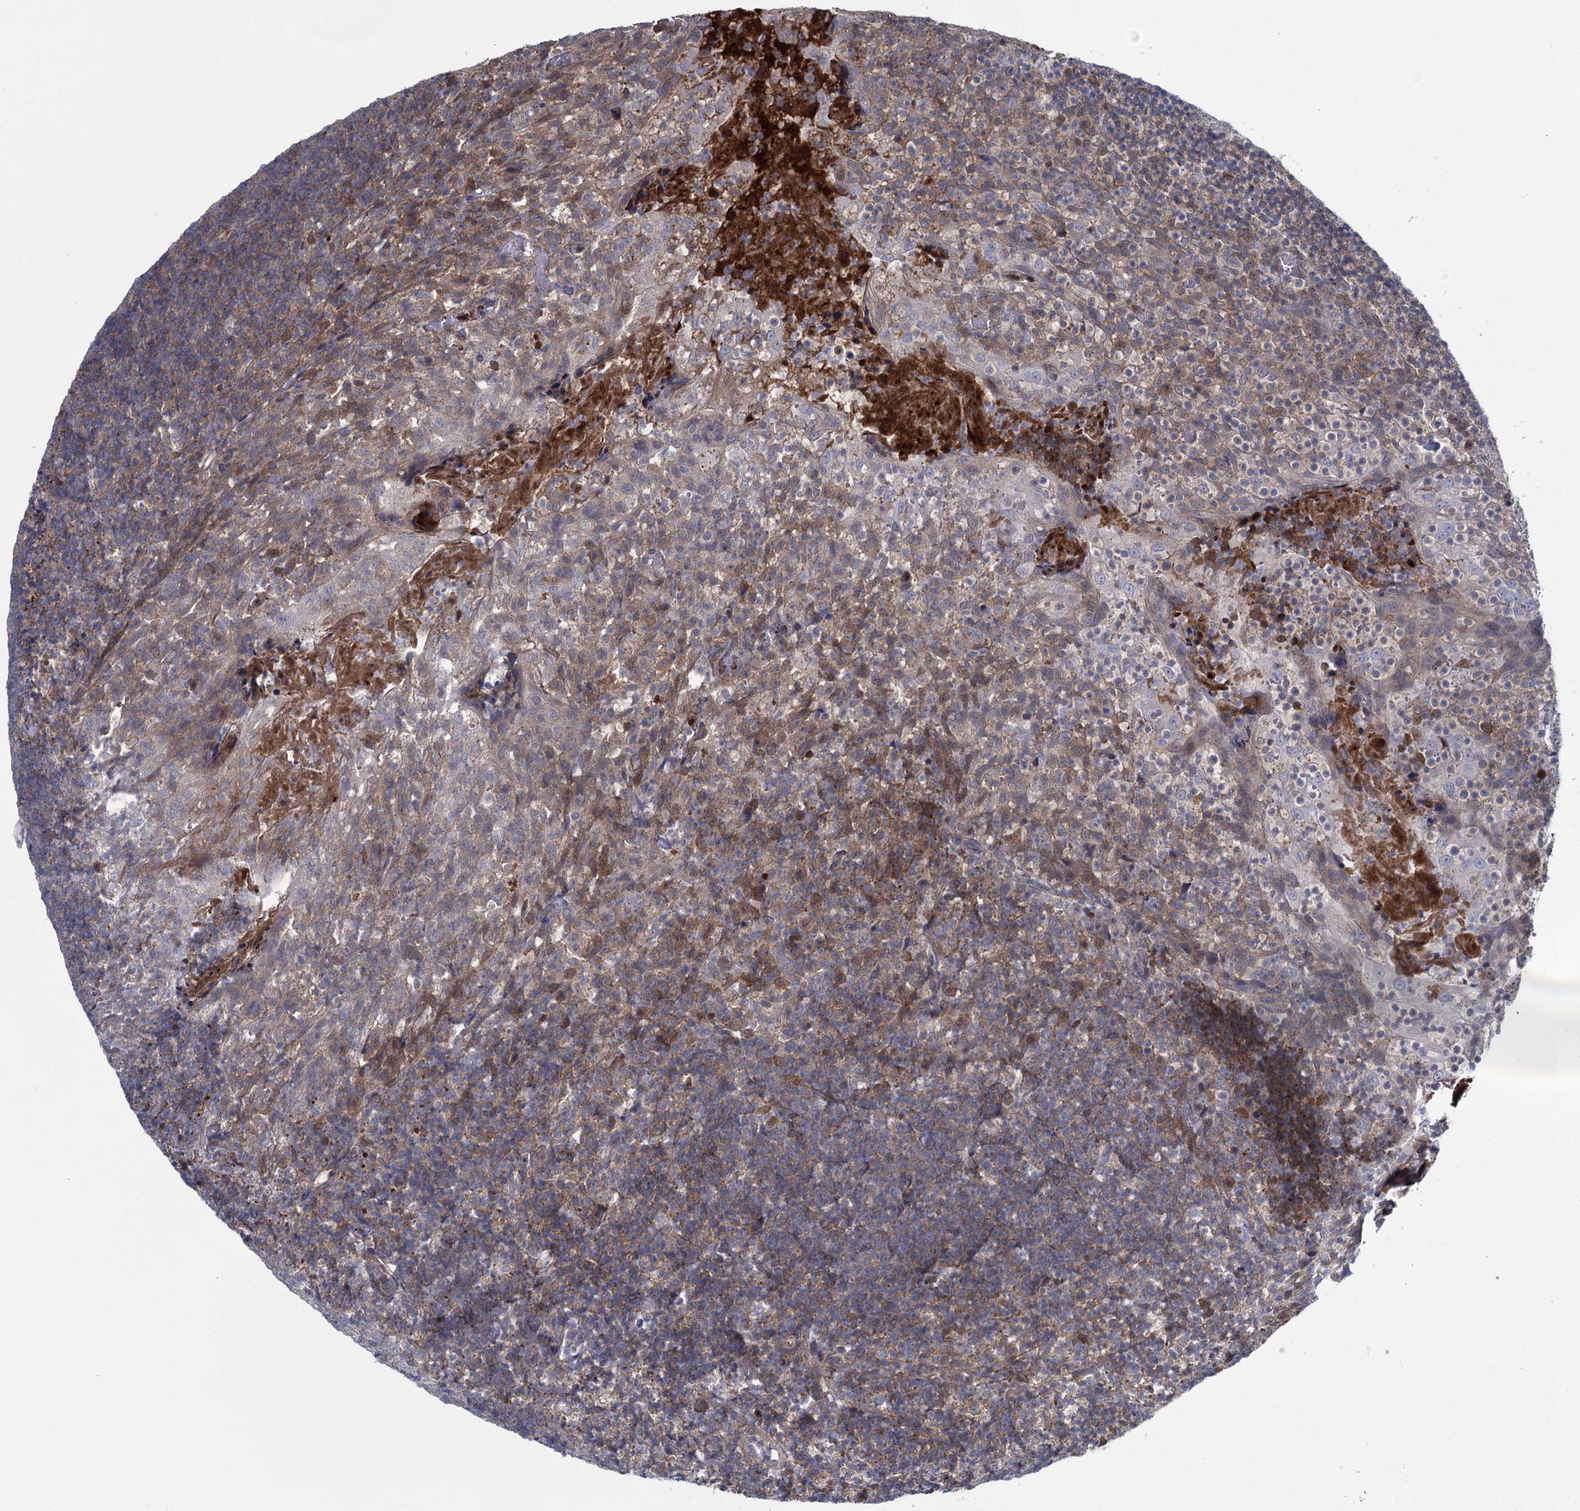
{"staining": {"intensity": "negative", "quantity": "none", "location": "none"}, "tissue": "tonsil", "cell_type": "Germinal center cells", "image_type": "normal", "snomed": [{"axis": "morphology", "description": "Normal tissue, NOS"}, {"axis": "topography", "description": "Tonsil"}], "caption": "IHC of benign tonsil exhibits no staining in germinal center cells. The staining was performed using DAB (3,3'-diaminobenzidine) to visualize the protein expression in brown, while the nuclei were stained in blue with hematoxylin (Magnification: 20x).", "gene": "GLO1", "patient": {"sex": "female", "age": 10}}